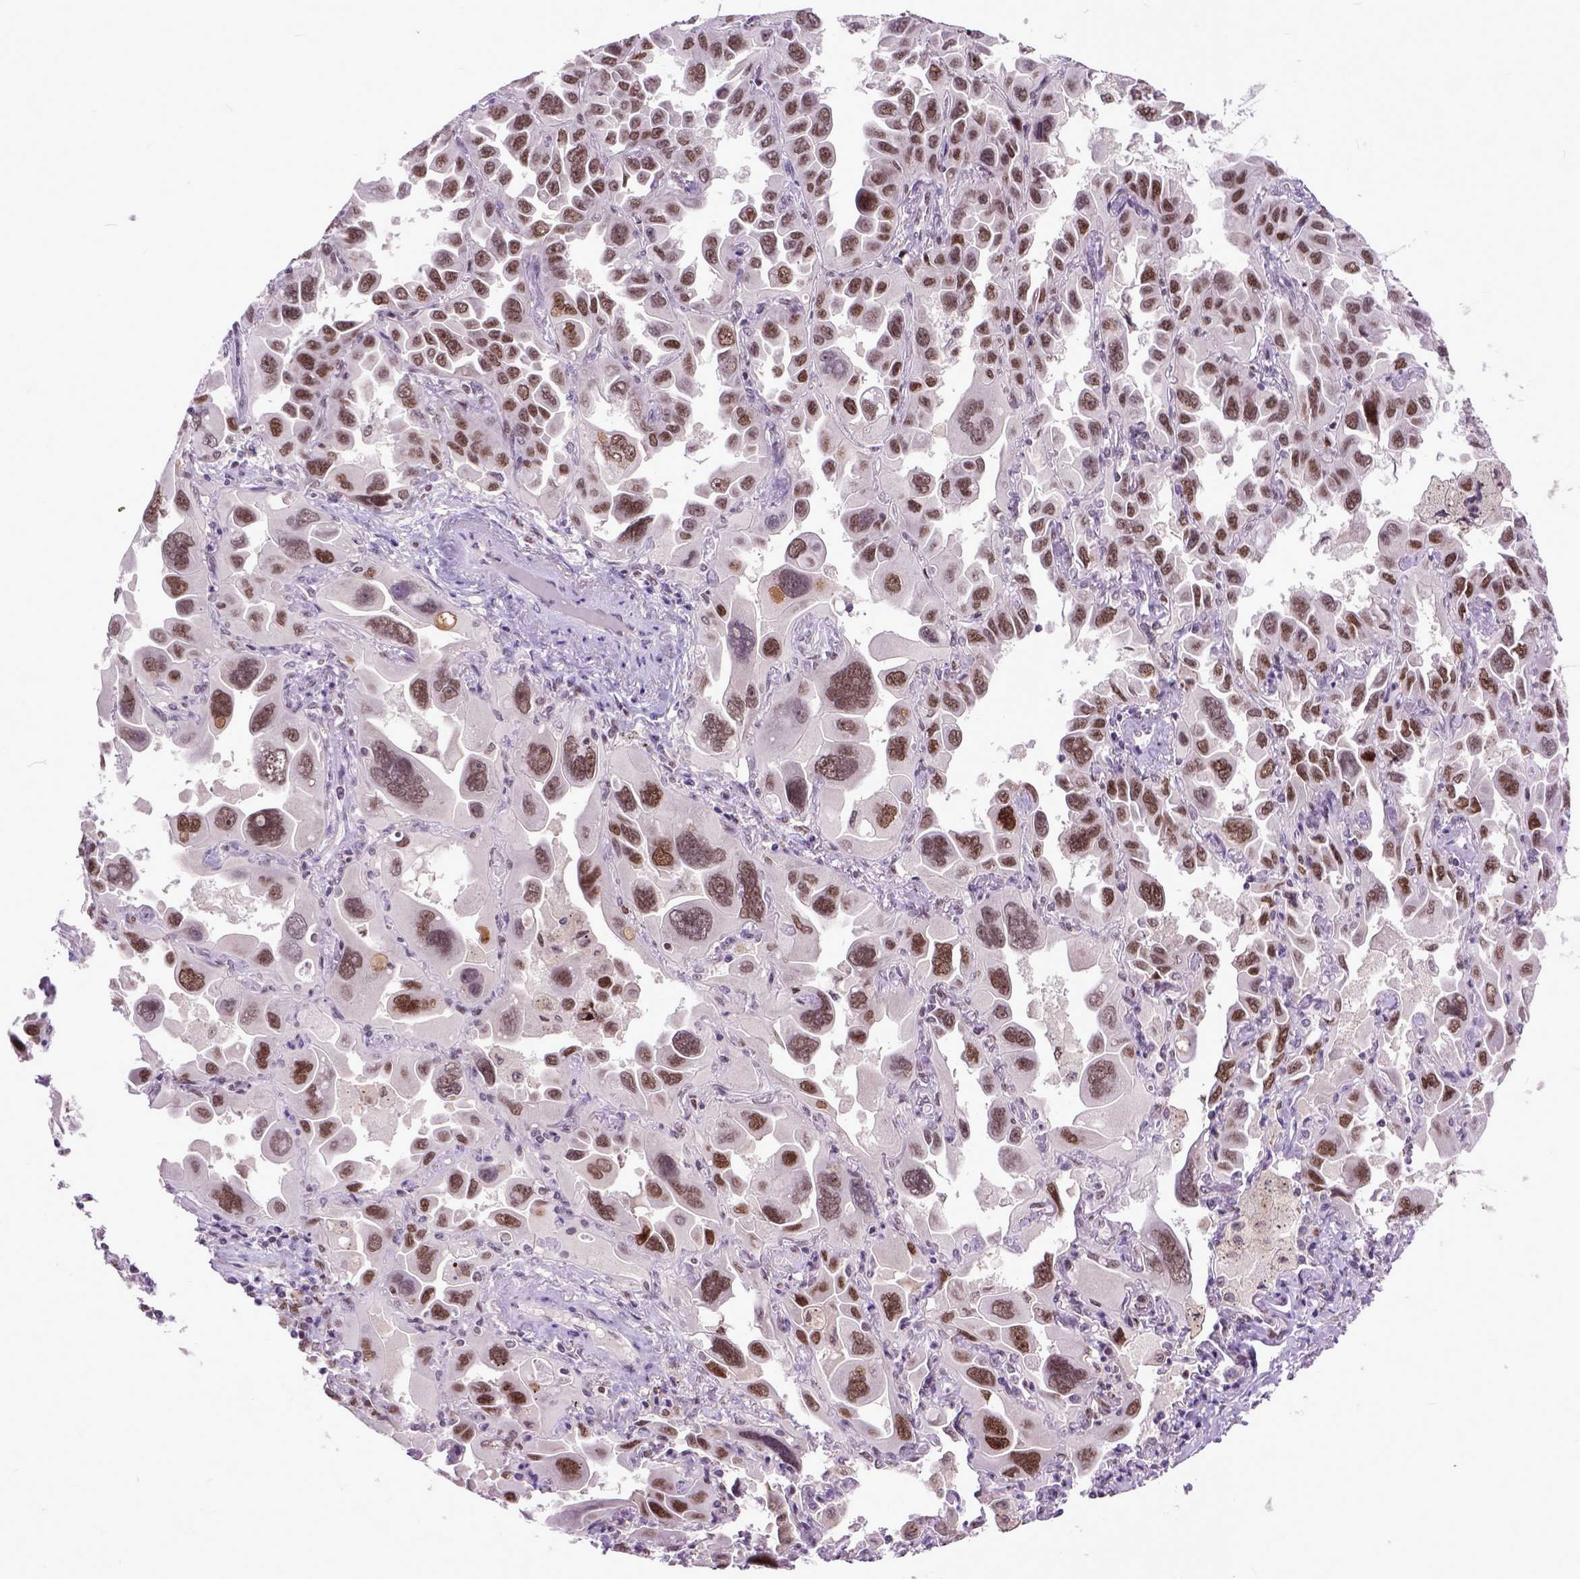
{"staining": {"intensity": "moderate", "quantity": ">75%", "location": "nuclear"}, "tissue": "lung cancer", "cell_type": "Tumor cells", "image_type": "cancer", "snomed": [{"axis": "morphology", "description": "Adenocarcinoma, NOS"}, {"axis": "topography", "description": "Lung"}], "caption": "This is a micrograph of immunohistochemistry staining of lung cancer, which shows moderate positivity in the nuclear of tumor cells.", "gene": "RCC2", "patient": {"sex": "male", "age": 64}}